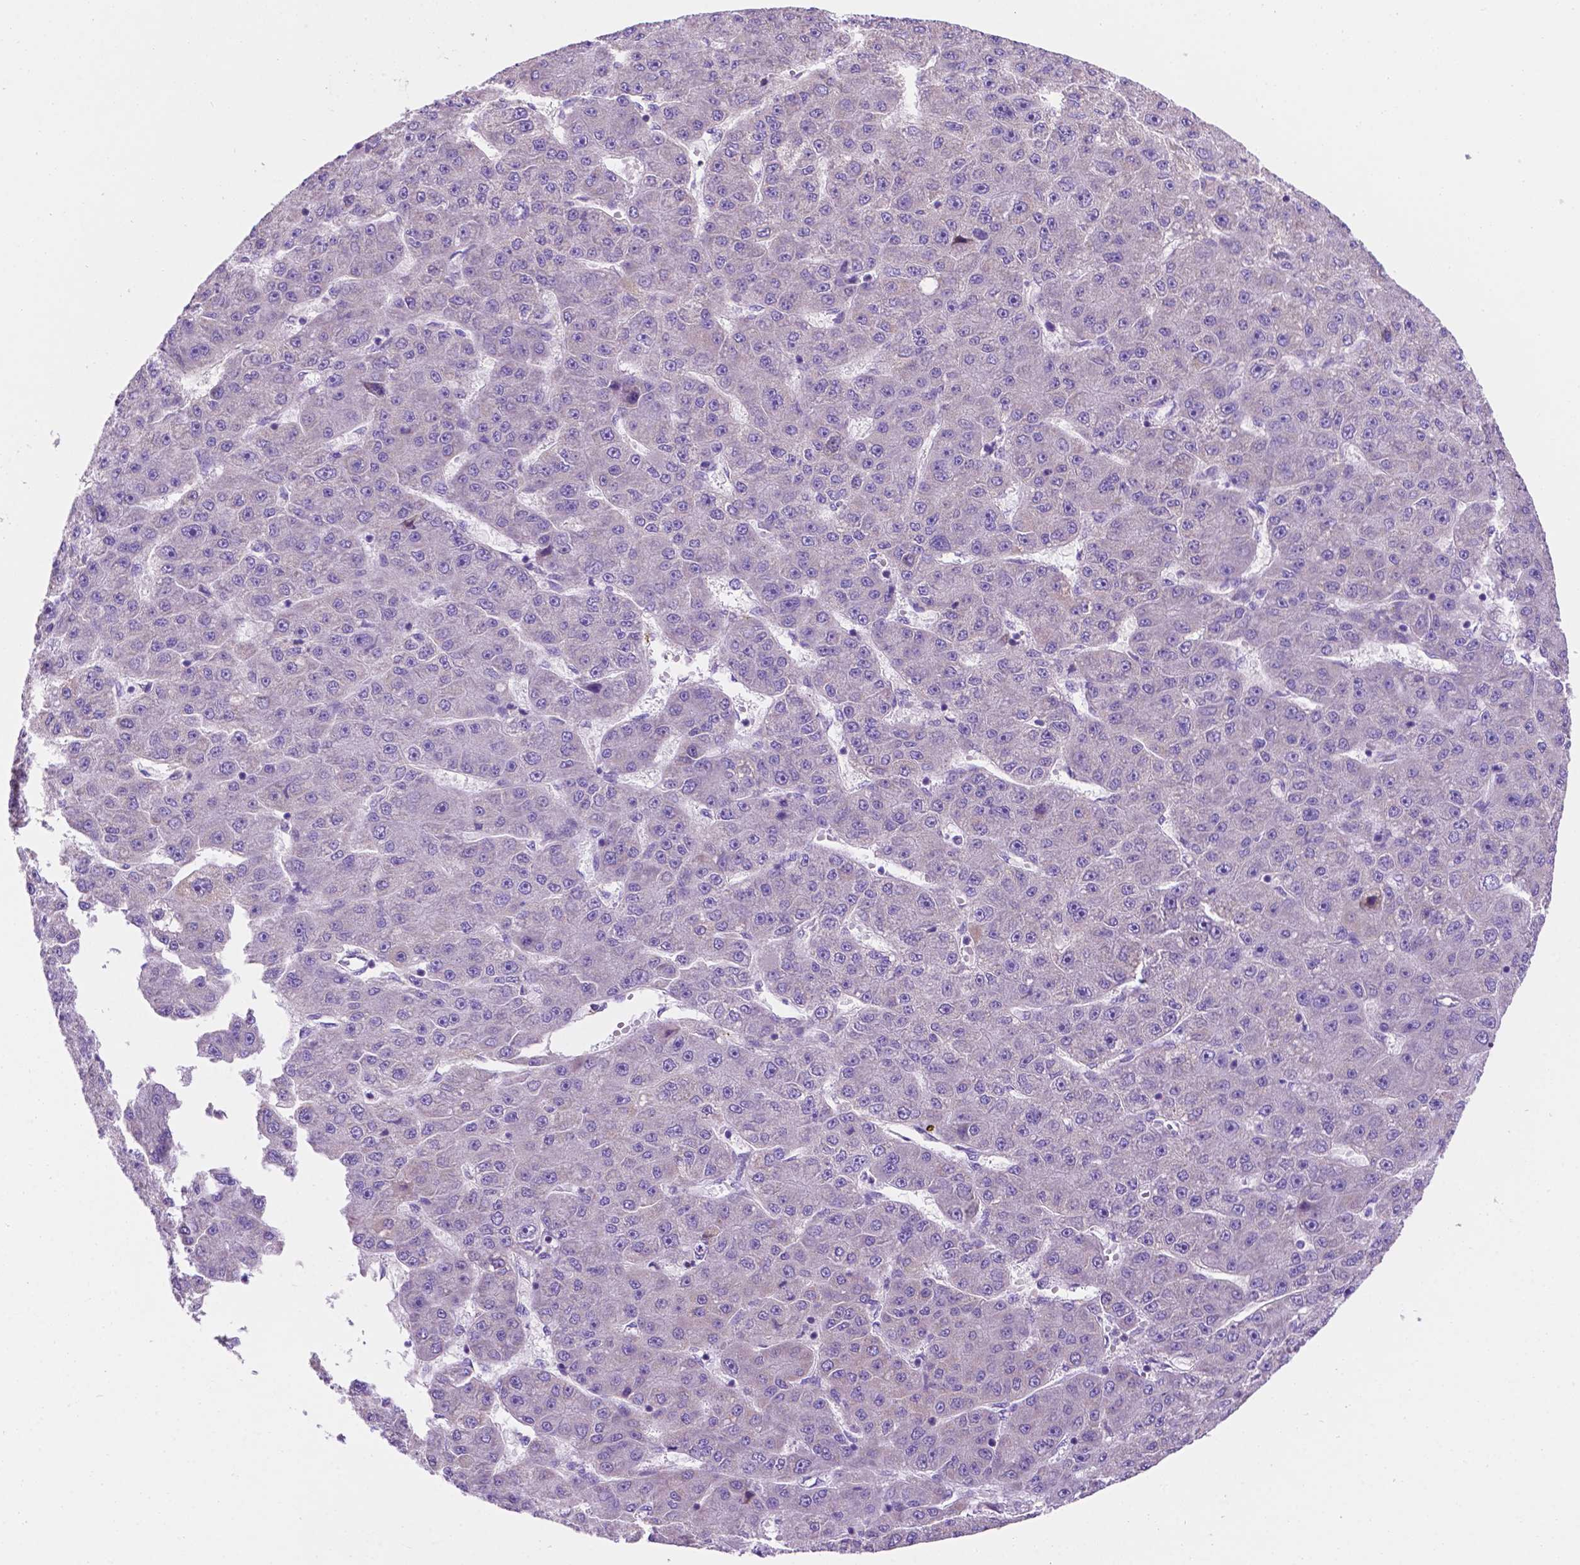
{"staining": {"intensity": "negative", "quantity": "none", "location": "none"}, "tissue": "liver cancer", "cell_type": "Tumor cells", "image_type": "cancer", "snomed": [{"axis": "morphology", "description": "Carcinoma, Hepatocellular, NOS"}, {"axis": "topography", "description": "Liver"}], "caption": "IHC of liver cancer (hepatocellular carcinoma) shows no positivity in tumor cells.", "gene": "CEACAM7", "patient": {"sex": "male", "age": 67}}